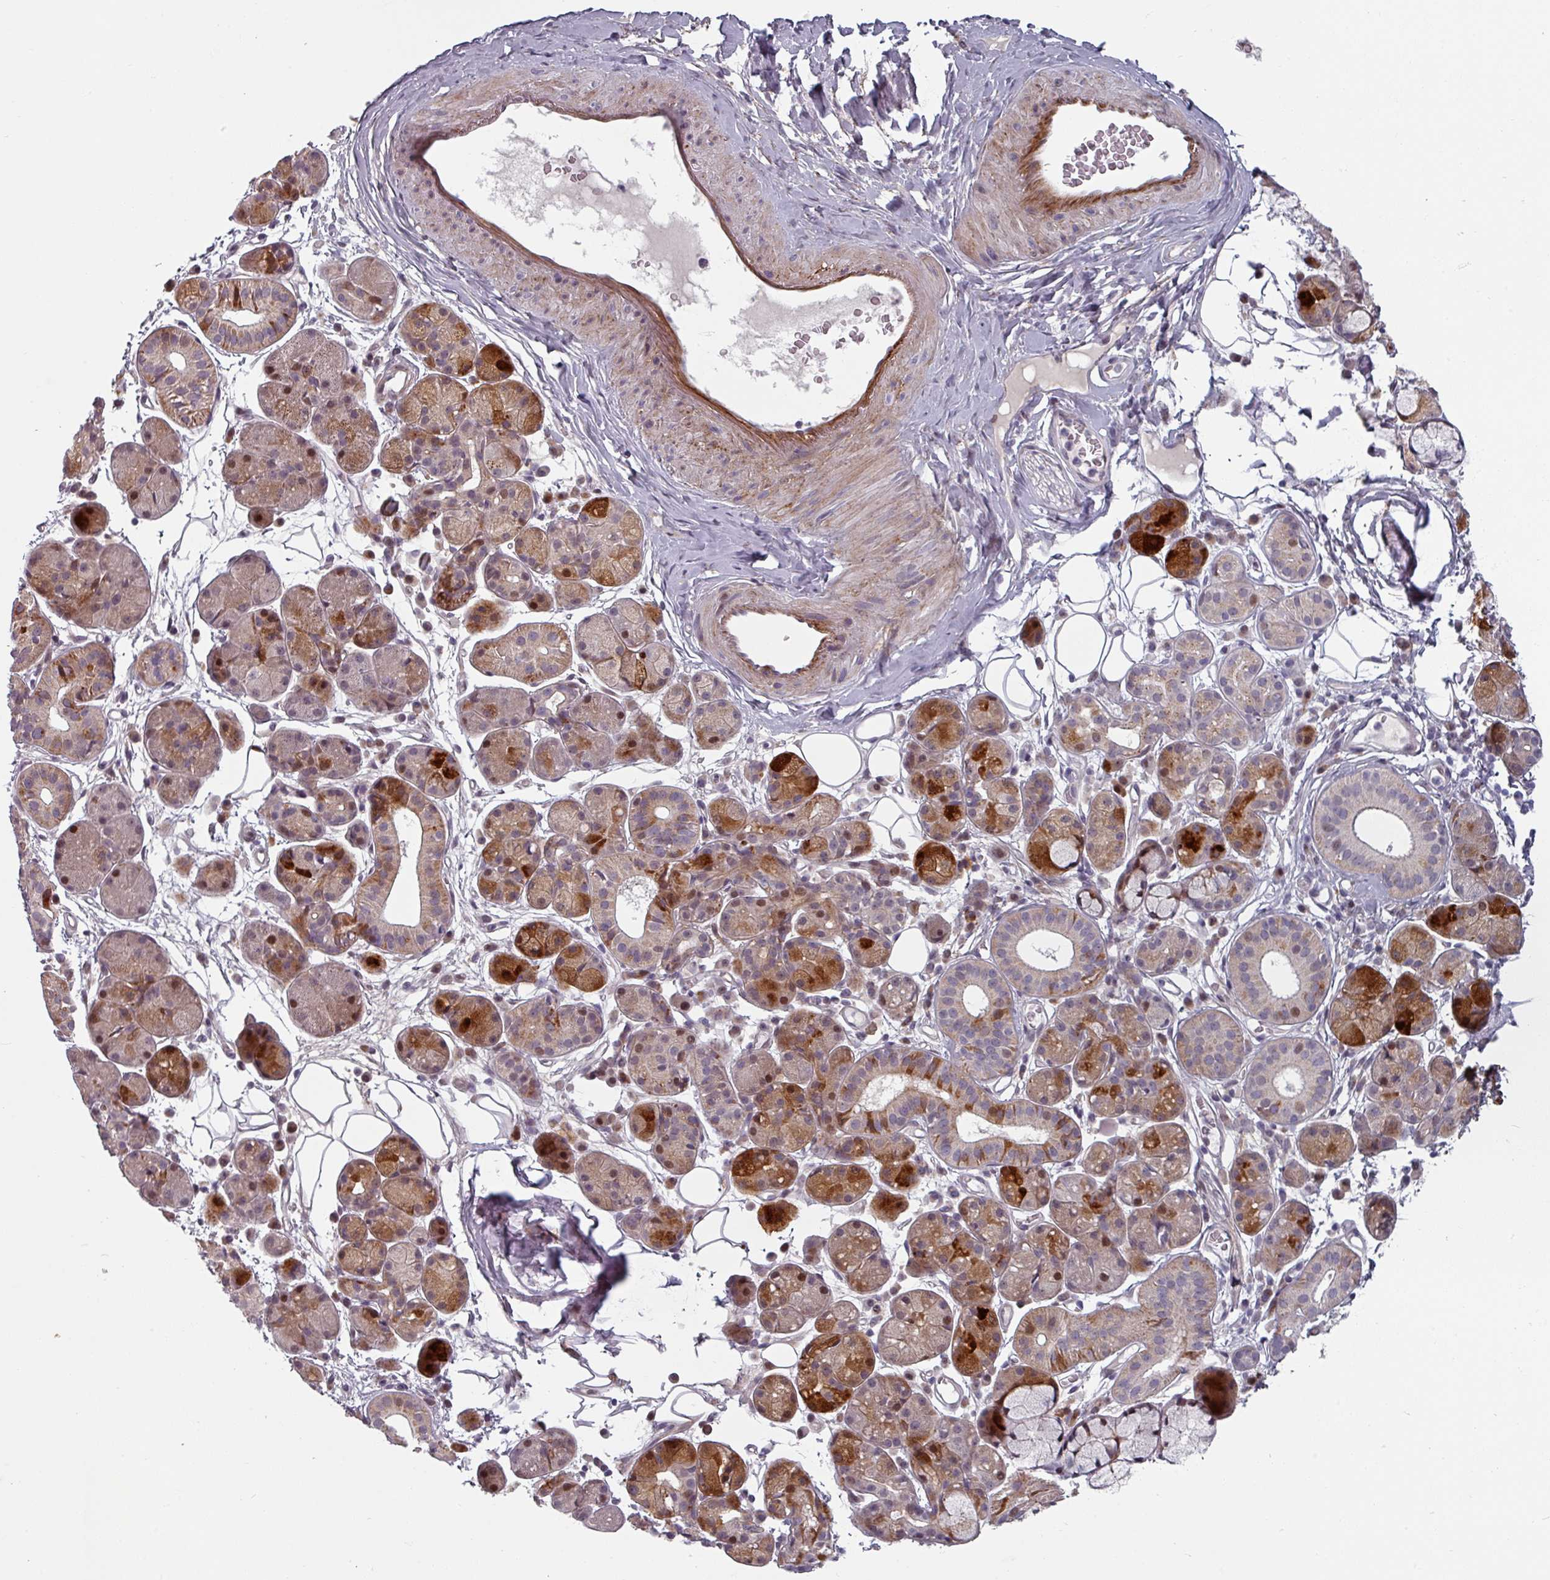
{"staining": {"intensity": "strong", "quantity": "<25%", "location": "cytoplasmic/membranous,nuclear"}, "tissue": "salivary gland", "cell_type": "Glandular cells", "image_type": "normal", "snomed": [{"axis": "morphology", "description": "Squamous cell carcinoma, NOS"}, {"axis": "topography", "description": "Skin"}, {"axis": "topography", "description": "Head-Neck"}], "caption": "Immunohistochemistry image of normal salivary gland: salivary gland stained using IHC shows medium levels of strong protein expression localized specifically in the cytoplasmic/membranous,nuclear of glandular cells, appearing as a cytoplasmic/membranous,nuclear brown color.", "gene": "CYB5RL", "patient": {"sex": "male", "age": 80}}